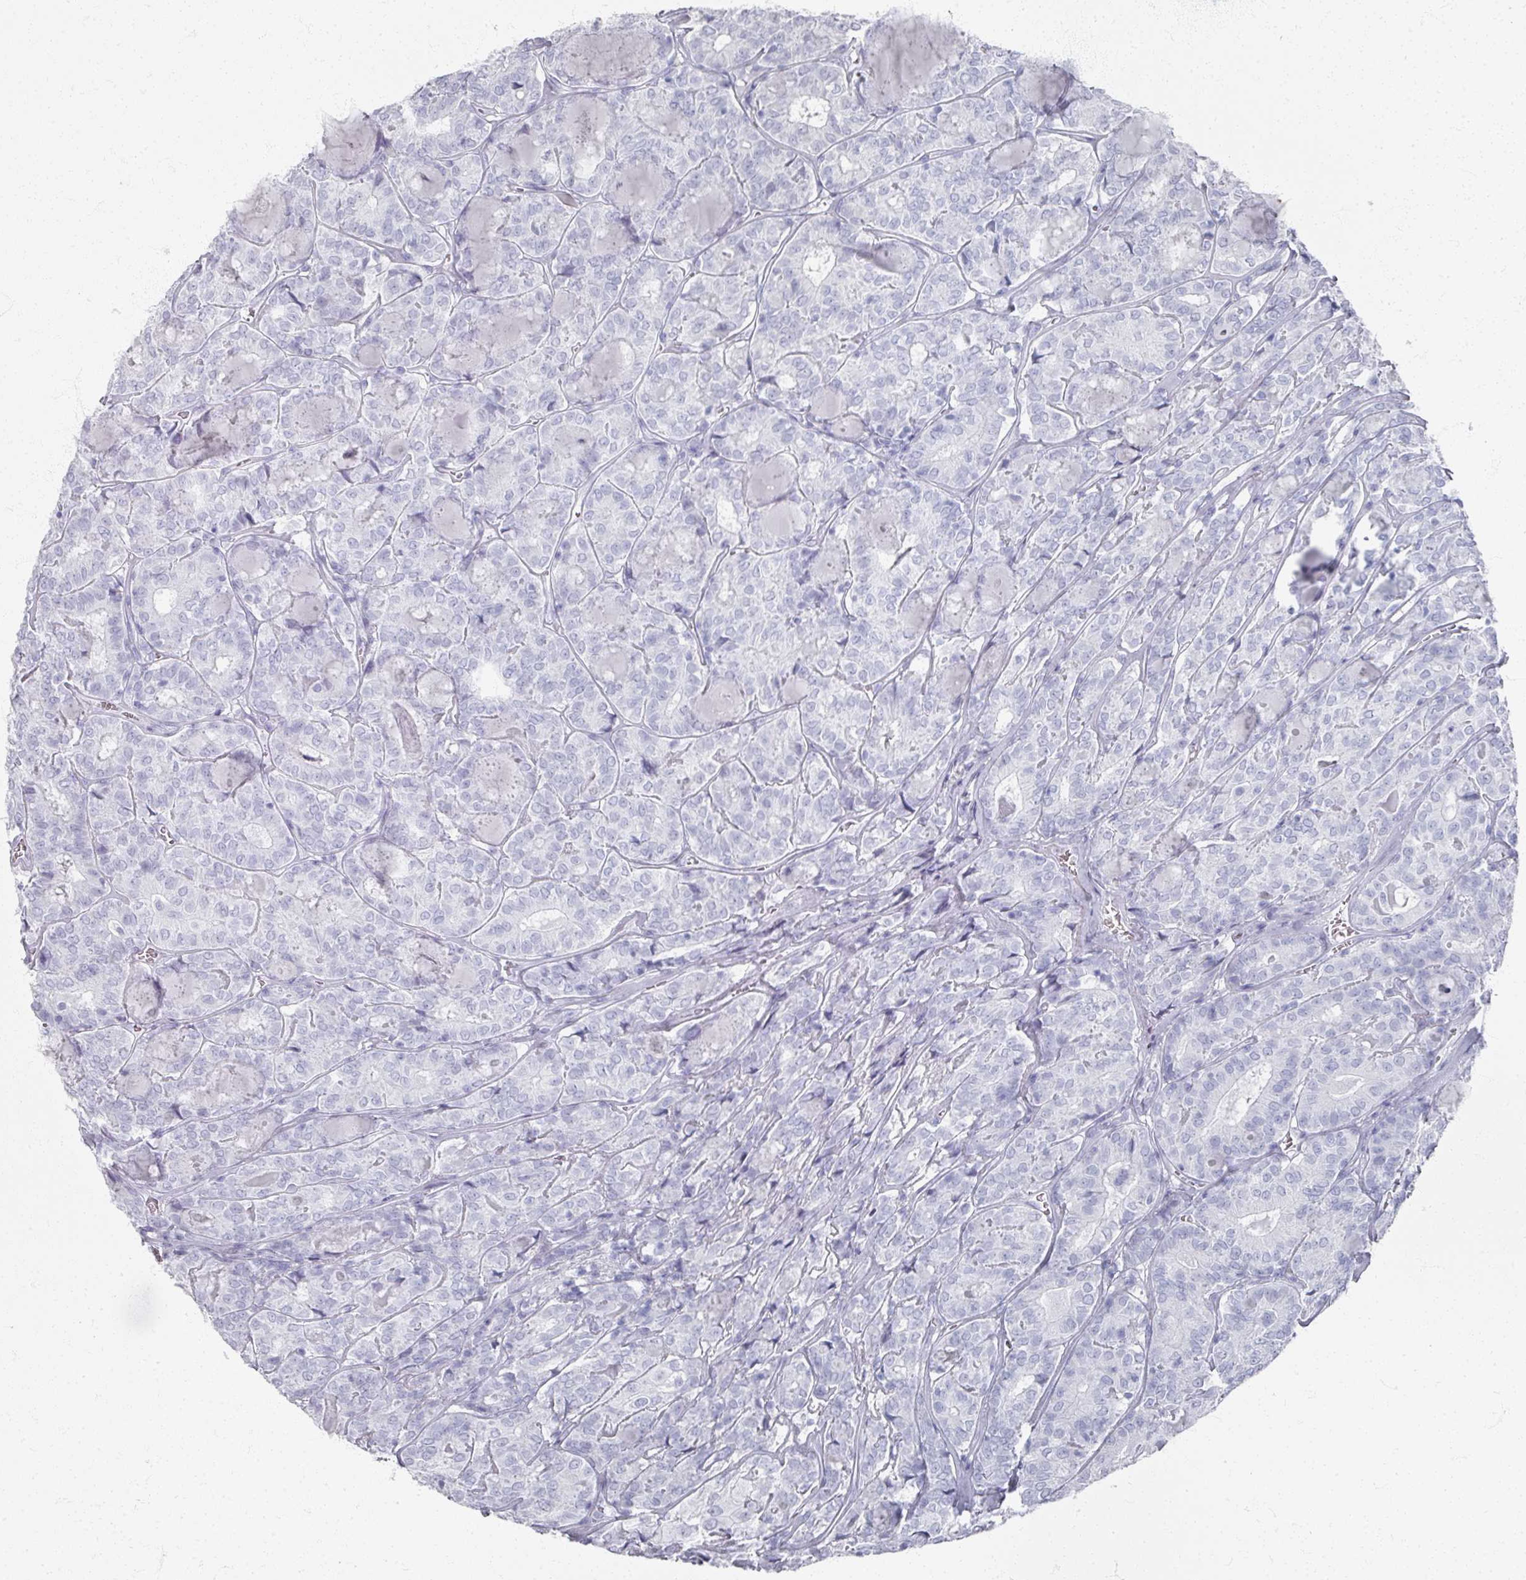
{"staining": {"intensity": "negative", "quantity": "none", "location": "none"}, "tissue": "thyroid cancer", "cell_type": "Tumor cells", "image_type": "cancer", "snomed": [{"axis": "morphology", "description": "Papillary adenocarcinoma, NOS"}, {"axis": "topography", "description": "Thyroid gland"}], "caption": "An immunohistochemistry histopathology image of papillary adenocarcinoma (thyroid) is shown. There is no staining in tumor cells of papillary adenocarcinoma (thyroid).", "gene": "PSKH1", "patient": {"sex": "female", "age": 72}}